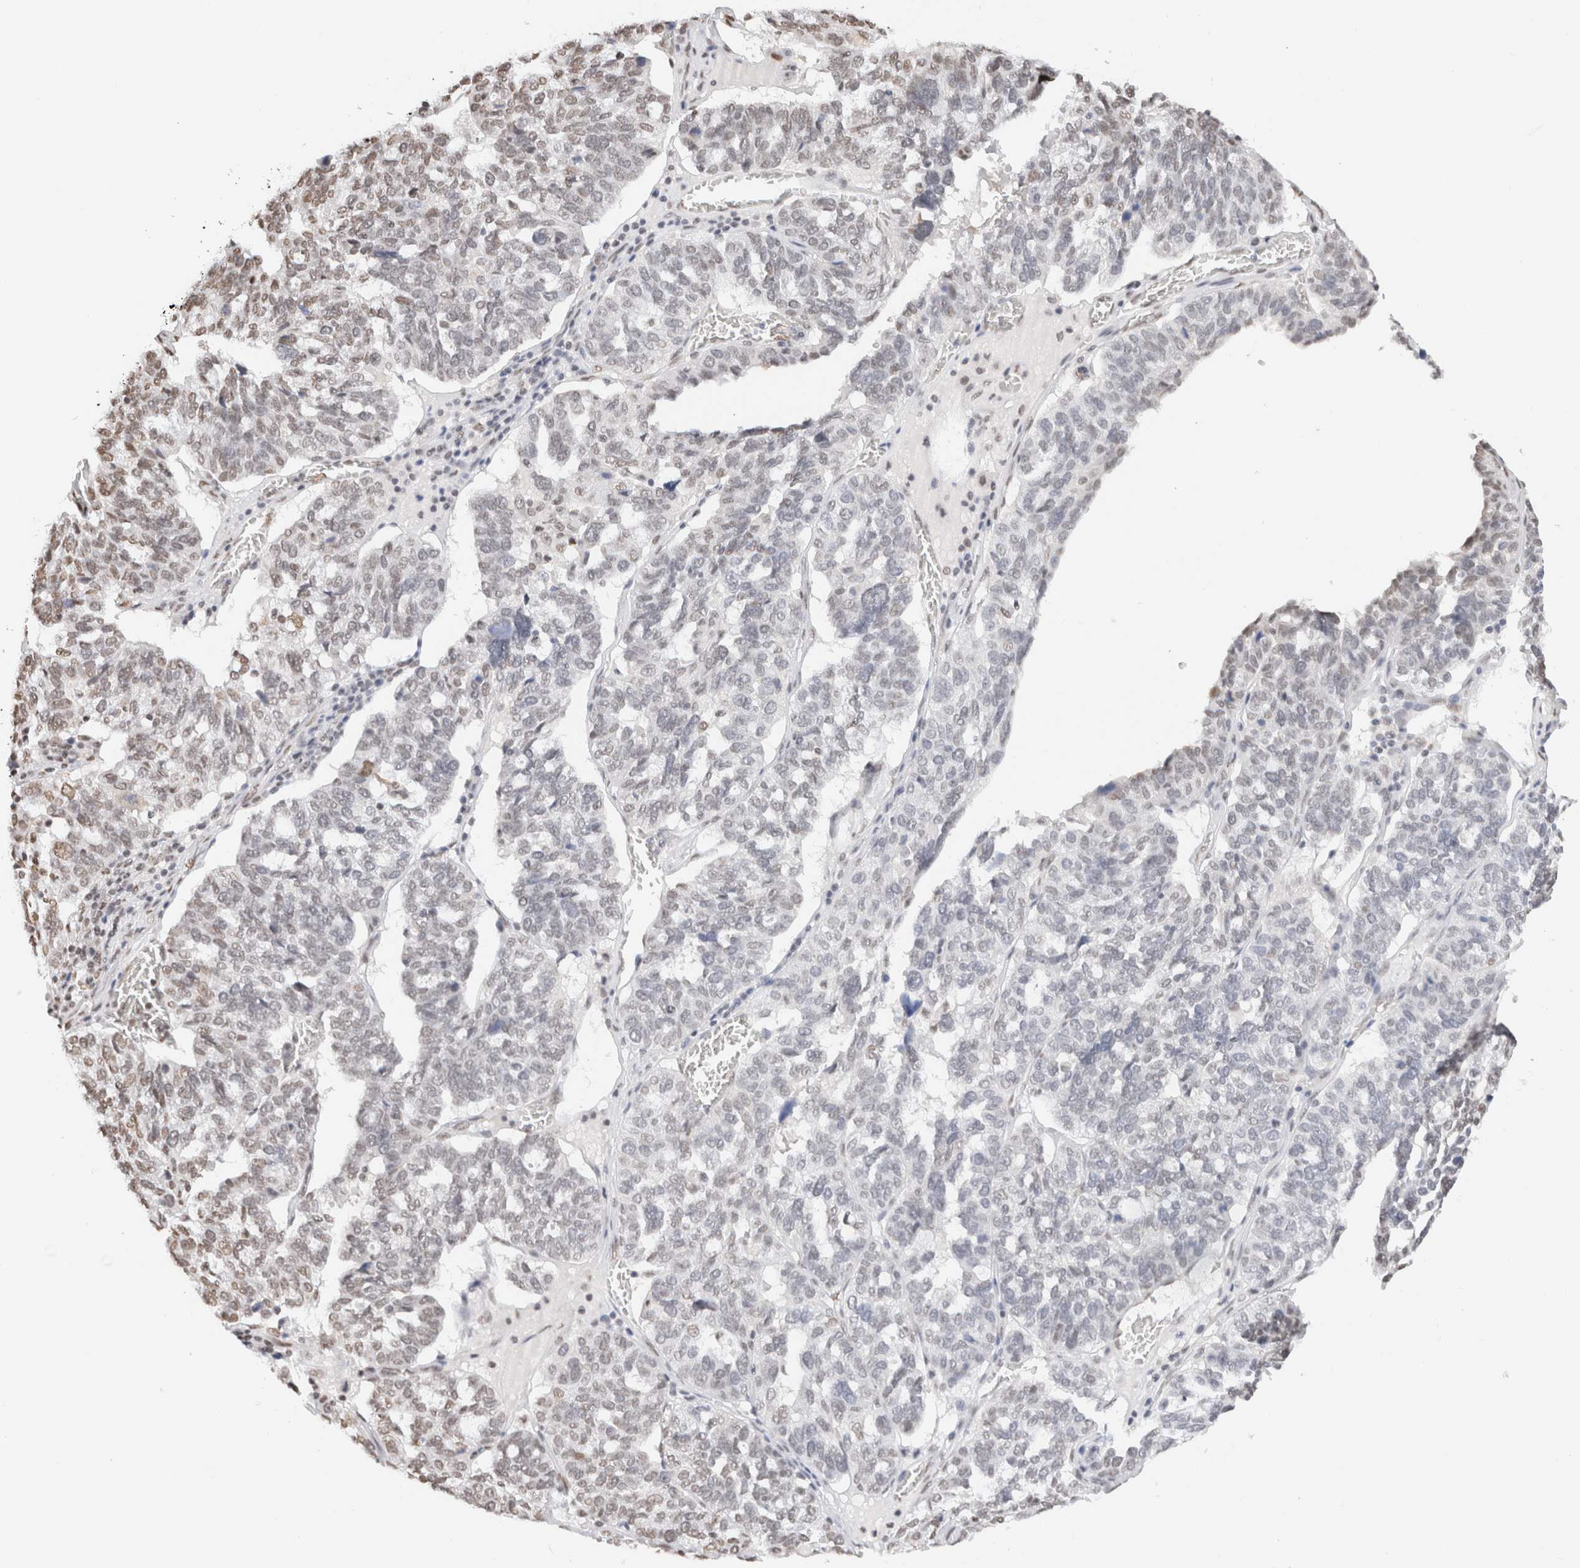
{"staining": {"intensity": "weak", "quantity": "<25%", "location": "nuclear"}, "tissue": "ovarian cancer", "cell_type": "Tumor cells", "image_type": "cancer", "snomed": [{"axis": "morphology", "description": "Cystadenocarcinoma, serous, NOS"}, {"axis": "topography", "description": "Ovary"}], "caption": "IHC image of ovarian cancer (serous cystadenocarcinoma) stained for a protein (brown), which exhibits no staining in tumor cells.", "gene": "SUPT3H", "patient": {"sex": "female", "age": 59}}